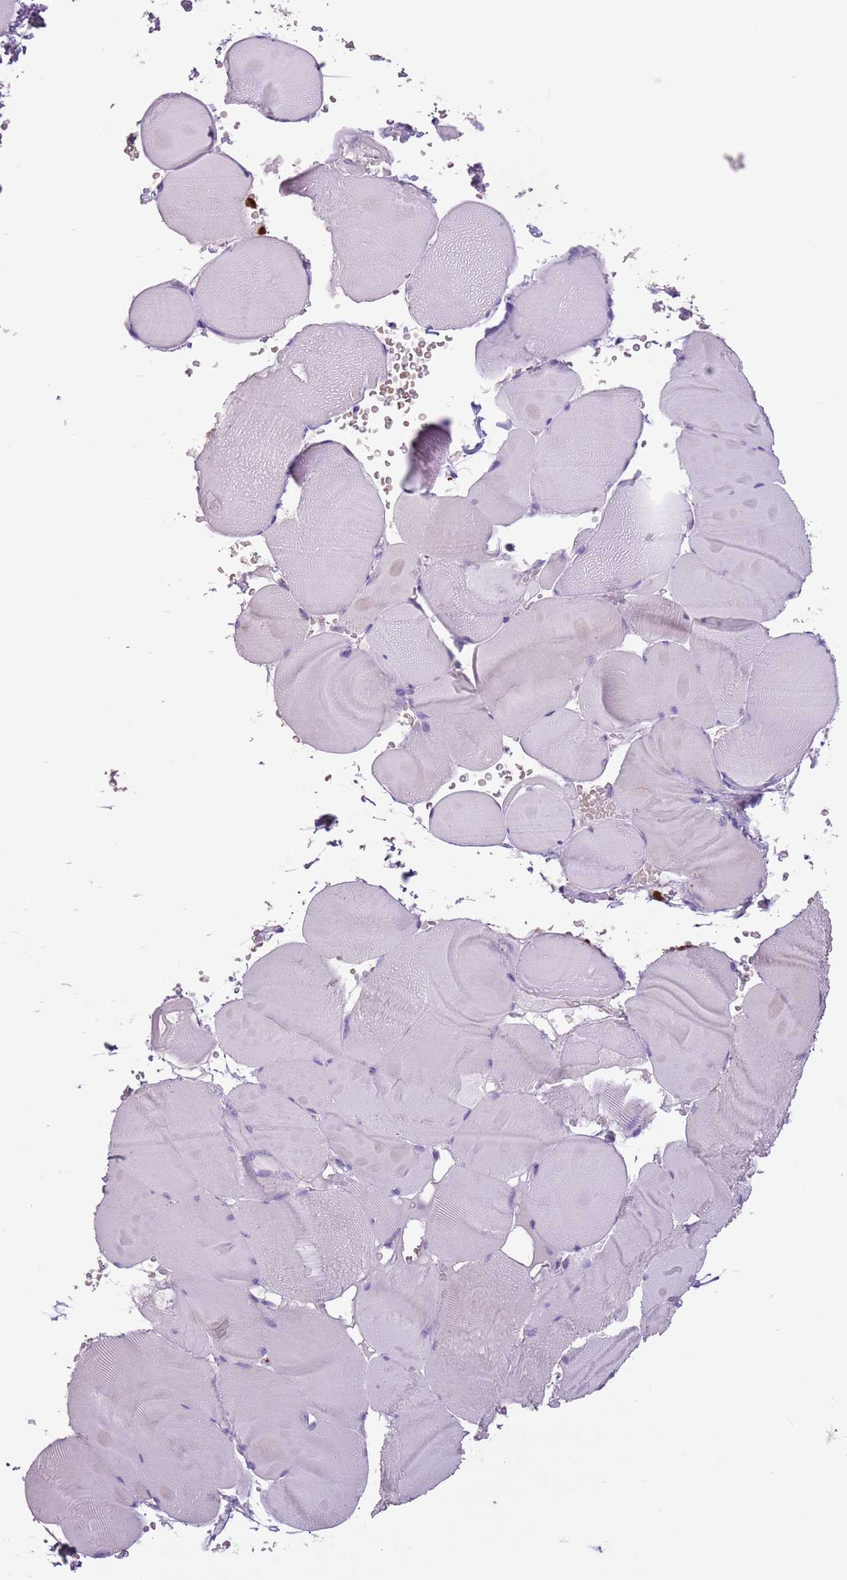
{"staining": {"intensity": "negative", "quantity": "none", "location": "none"}, "tissue": "skeletal muscle", "cell_type": "Myocytes", "image_type": "normal", "snomed": [{"axis": "morphology", "description": "Normal tissue, NOS"}, {"axis": "topography", "description": "Skeletal muscle"}], "caption": "The immunohistochemistry (IHC) image has no significant staining in myocytes of skeletal muscle. (DAB (3,3'-diaminobenzidine) IHC with hematoxylin counter stain).", "gene": "CELF6", "patient": {"sex": "male", "age": 62}}